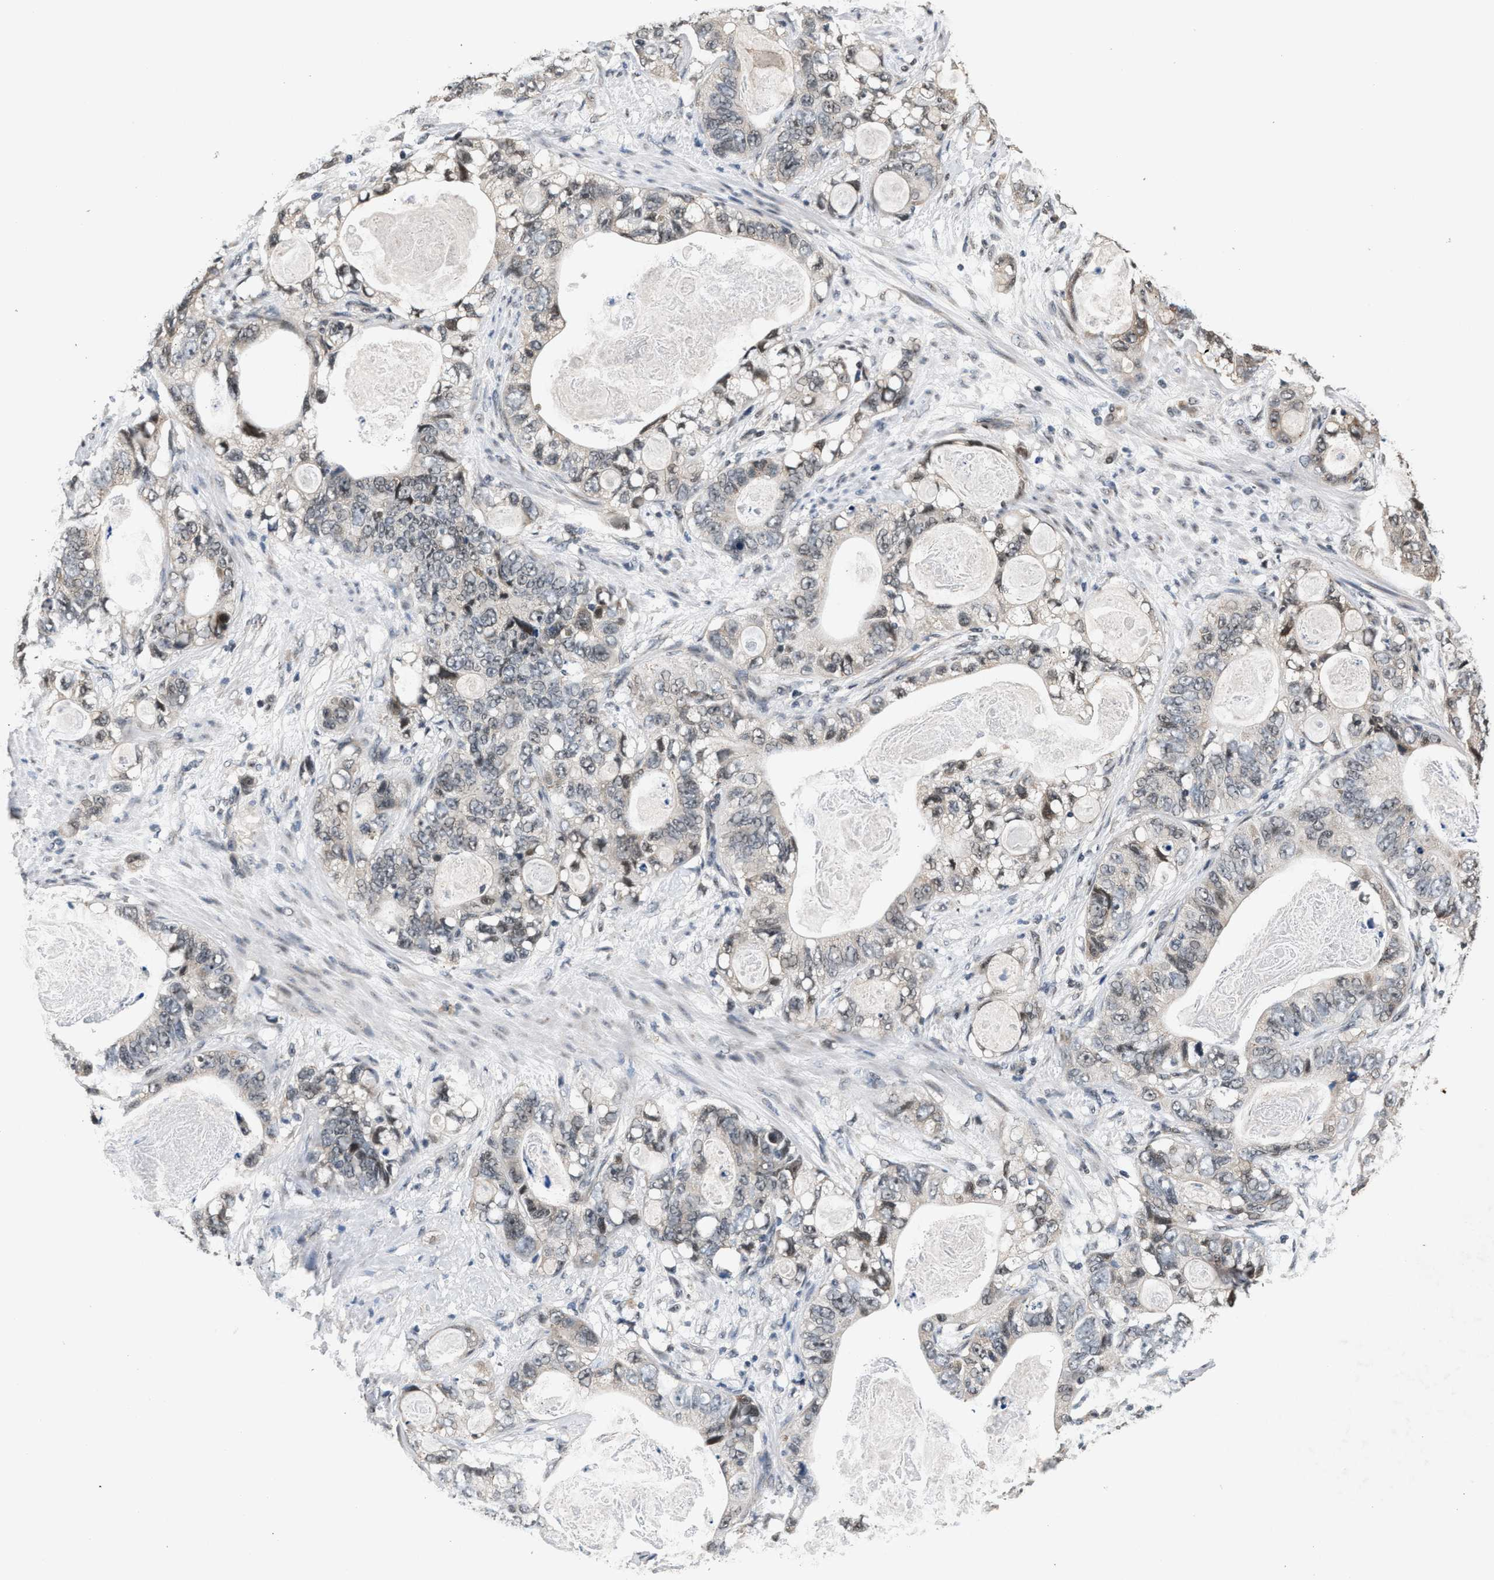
{"staining": {"intensity": "moderate", "quantity": "25%-75%", "location": "cytoplasmic/membranous,nuclear"}, "tissue": "stomach cancer", "cell_type": "Tumor cells", "image_type": "cancer", "snomed": [{"axis": "morphology", "description": "Normal tissue, NOS"}, {"axis": "morphology", "description": "Adenocarcinoma, NOS"}, {"axis": "topography", "description": "Stomach"}], "caption": "A brown stain labels moderate cytoplasmic/membranous and nuclear staining of a protein in adenocarcinoma (stomach) tumor cells. The staining was performed using DAB (3,3'-diaminobenzidine) to visualize the protein expression in brown, while the nuclei were stained in blue with hematoxylin (Magnification: 20x).", "gene": "RBM33", "patient": {"sex": "female", "age": 89}}